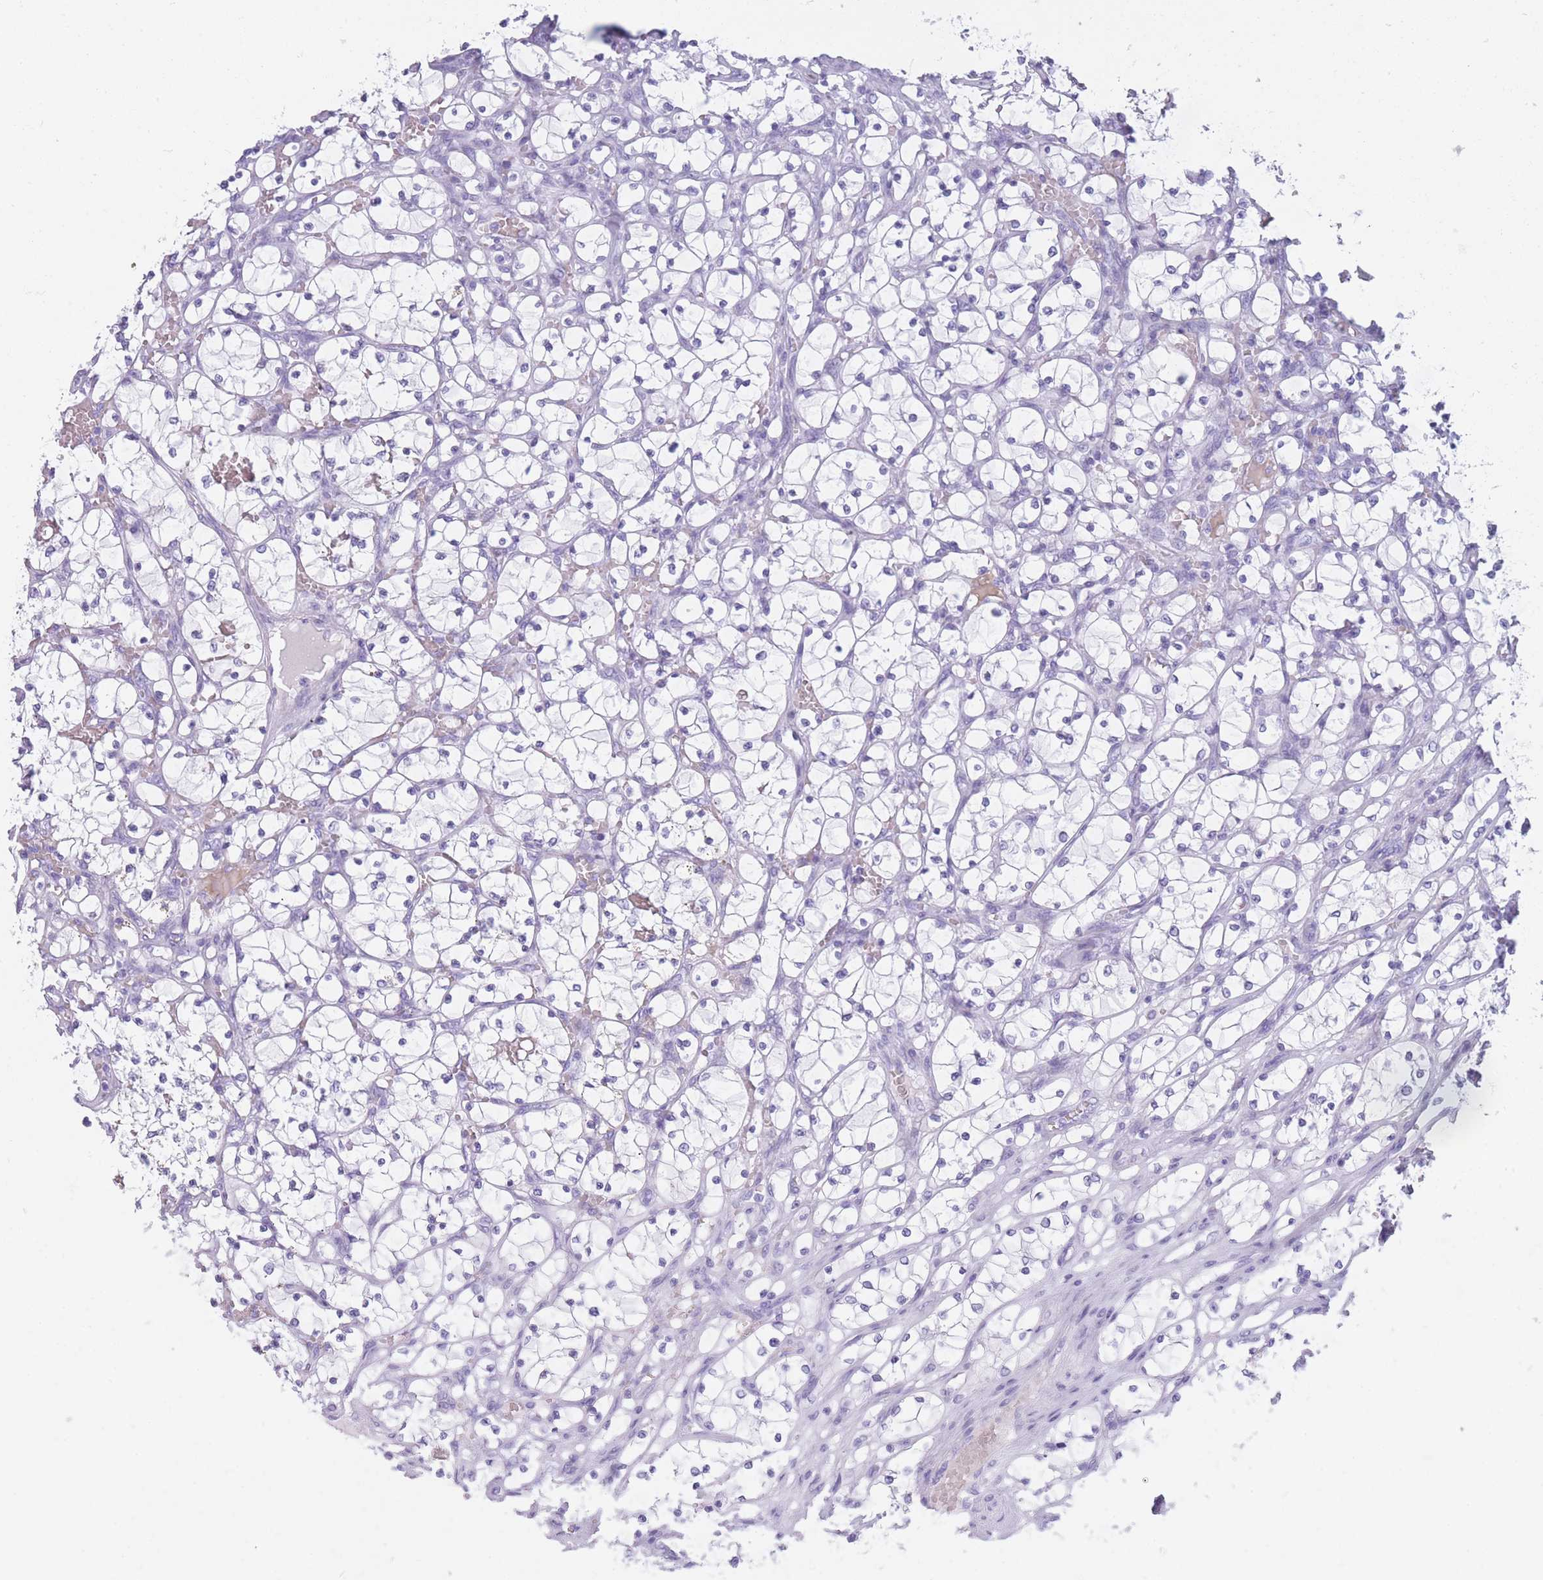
{"staining": {"intensity": "negative", "quantity": "none", "location": "none"}, "tissue": "renal cancer", "cell_type": "Tumor cells", "image_type": "cancer", "snomed": [{"axis": "morphology", "description": "Adenocarcinoma, NOS"}, {"axis": "topography", "description": "Kidney"}], "caption": "Adenocarcinoma (renal) was stained to show a protein in brown. There is no significant positivity in tumor cells.", "gene": "TNFSF11", "patient": {"sex": "female", "age": 69}}